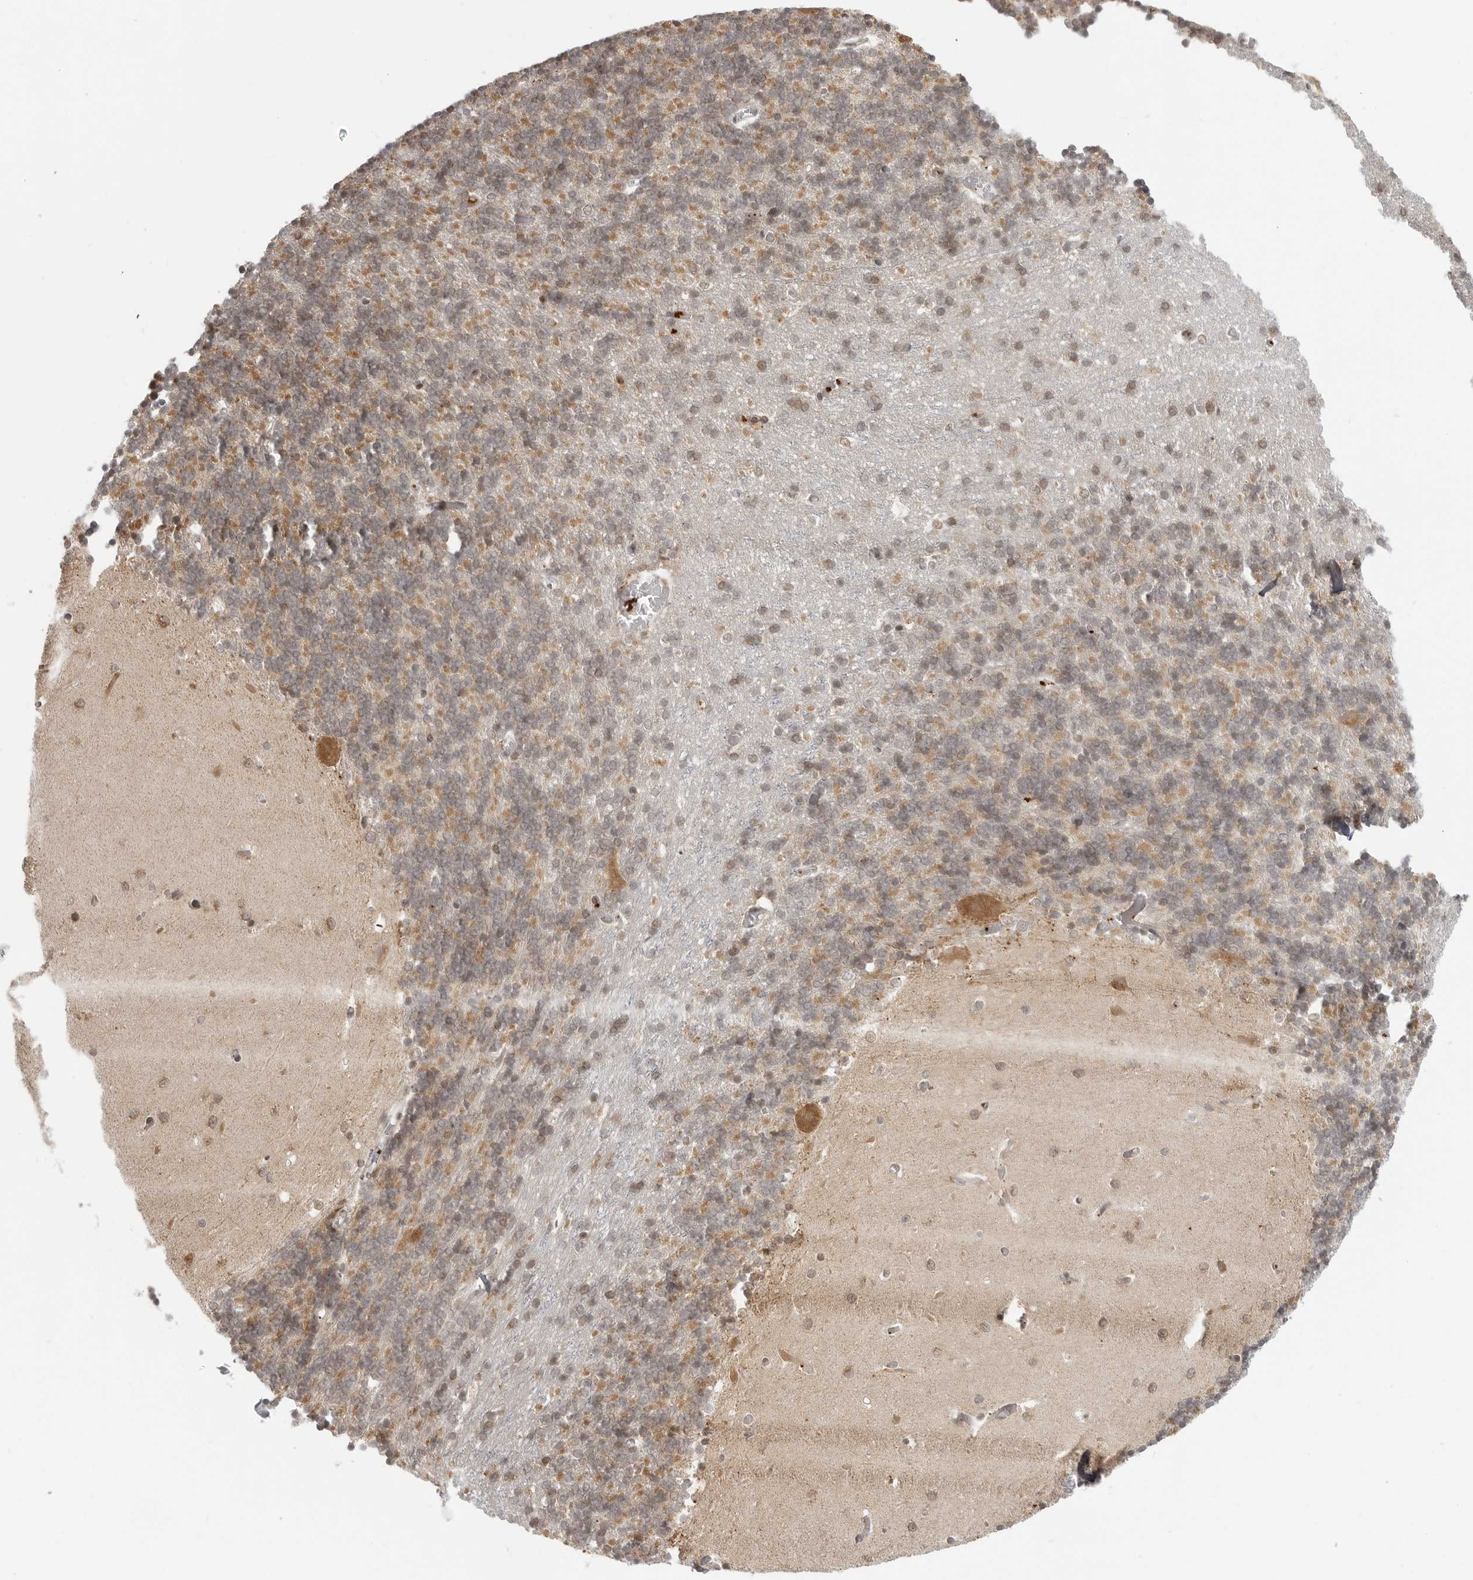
{"staining": {"intensity": "moderate", "quantity": ">75%", "location": "cytoplasmic/membranous"}, "tissue": "cerebellum", "cell_type": "Cells in granular layer", "image_type": "normal", "snomed": [{"axis": "morphology", "description": "Normal tissue, NOS"}, {"axis": "topography", "description": "Cerebellum"}], "caption": "Cells in granular layer reveal medium levels of moderate cytoplasmic/membranous positivity in approximately >75% of cells in benign human cerebellum. The protein is shown in brown color, while the nuclei are stained blue.", "gene": "COPA", "patient": {"sex": "male", "age": 37}}